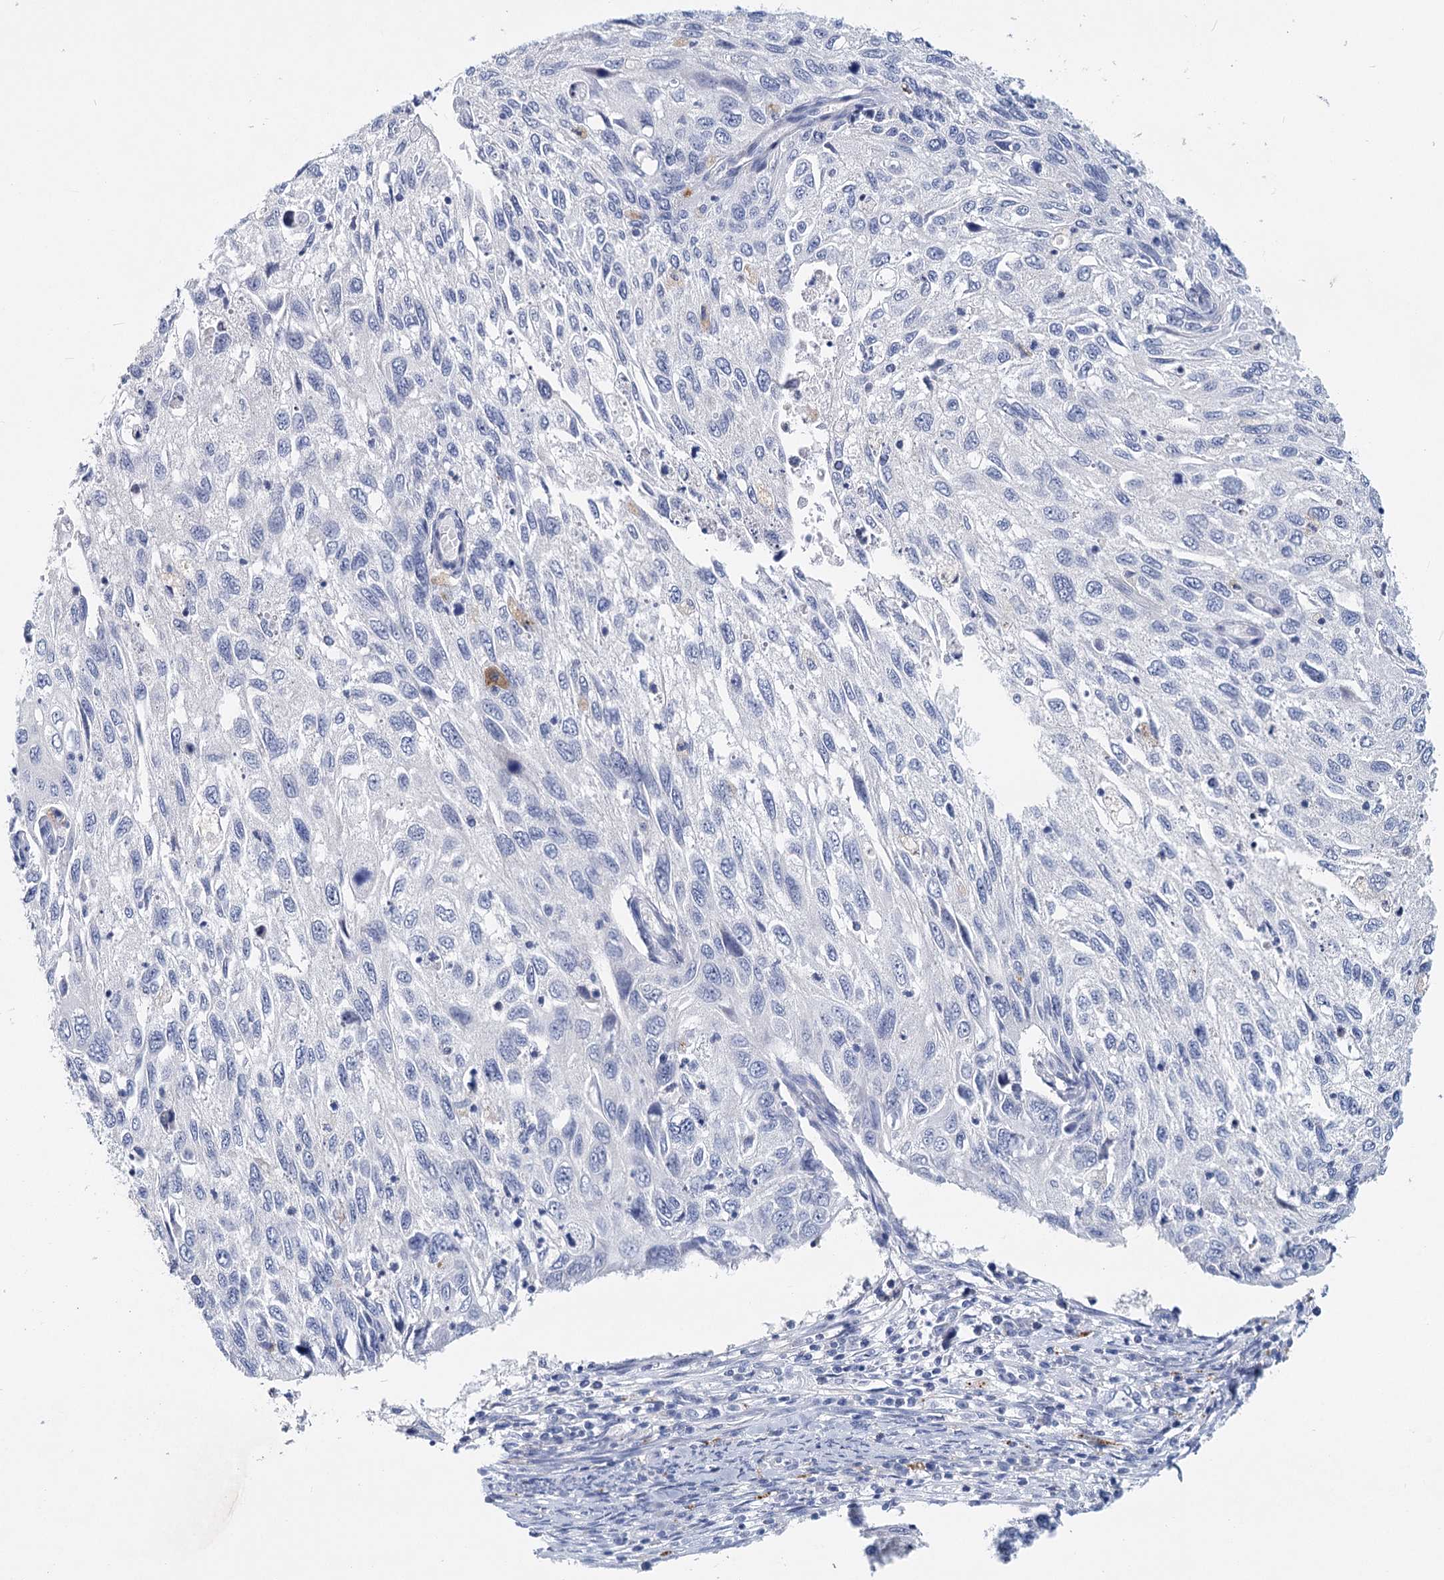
{"staining": {"intensity": "negative", "quantity": "none", "location": "none"}, "tissue": "cervical cancer", "cell_type": "Tumor cells", "image_type": "cancer", "snomed": [{"axis": "morphology", "description": "Squamous cell carcinoma, NOS"}, {"axis": "topography", "description": "Cervix"}], "caption": "This is a image of IHC staining of squamous cell carcinoma (cervical), which shows no expression in tumor cells. The staining was performed using DAB to visualize the protein expression in brown, while the nuclei were stained in blue with hematoxylin (Magnification: 20x).", "gene": "METTL7B", "patient": {"sex": "female", "age": 70}}